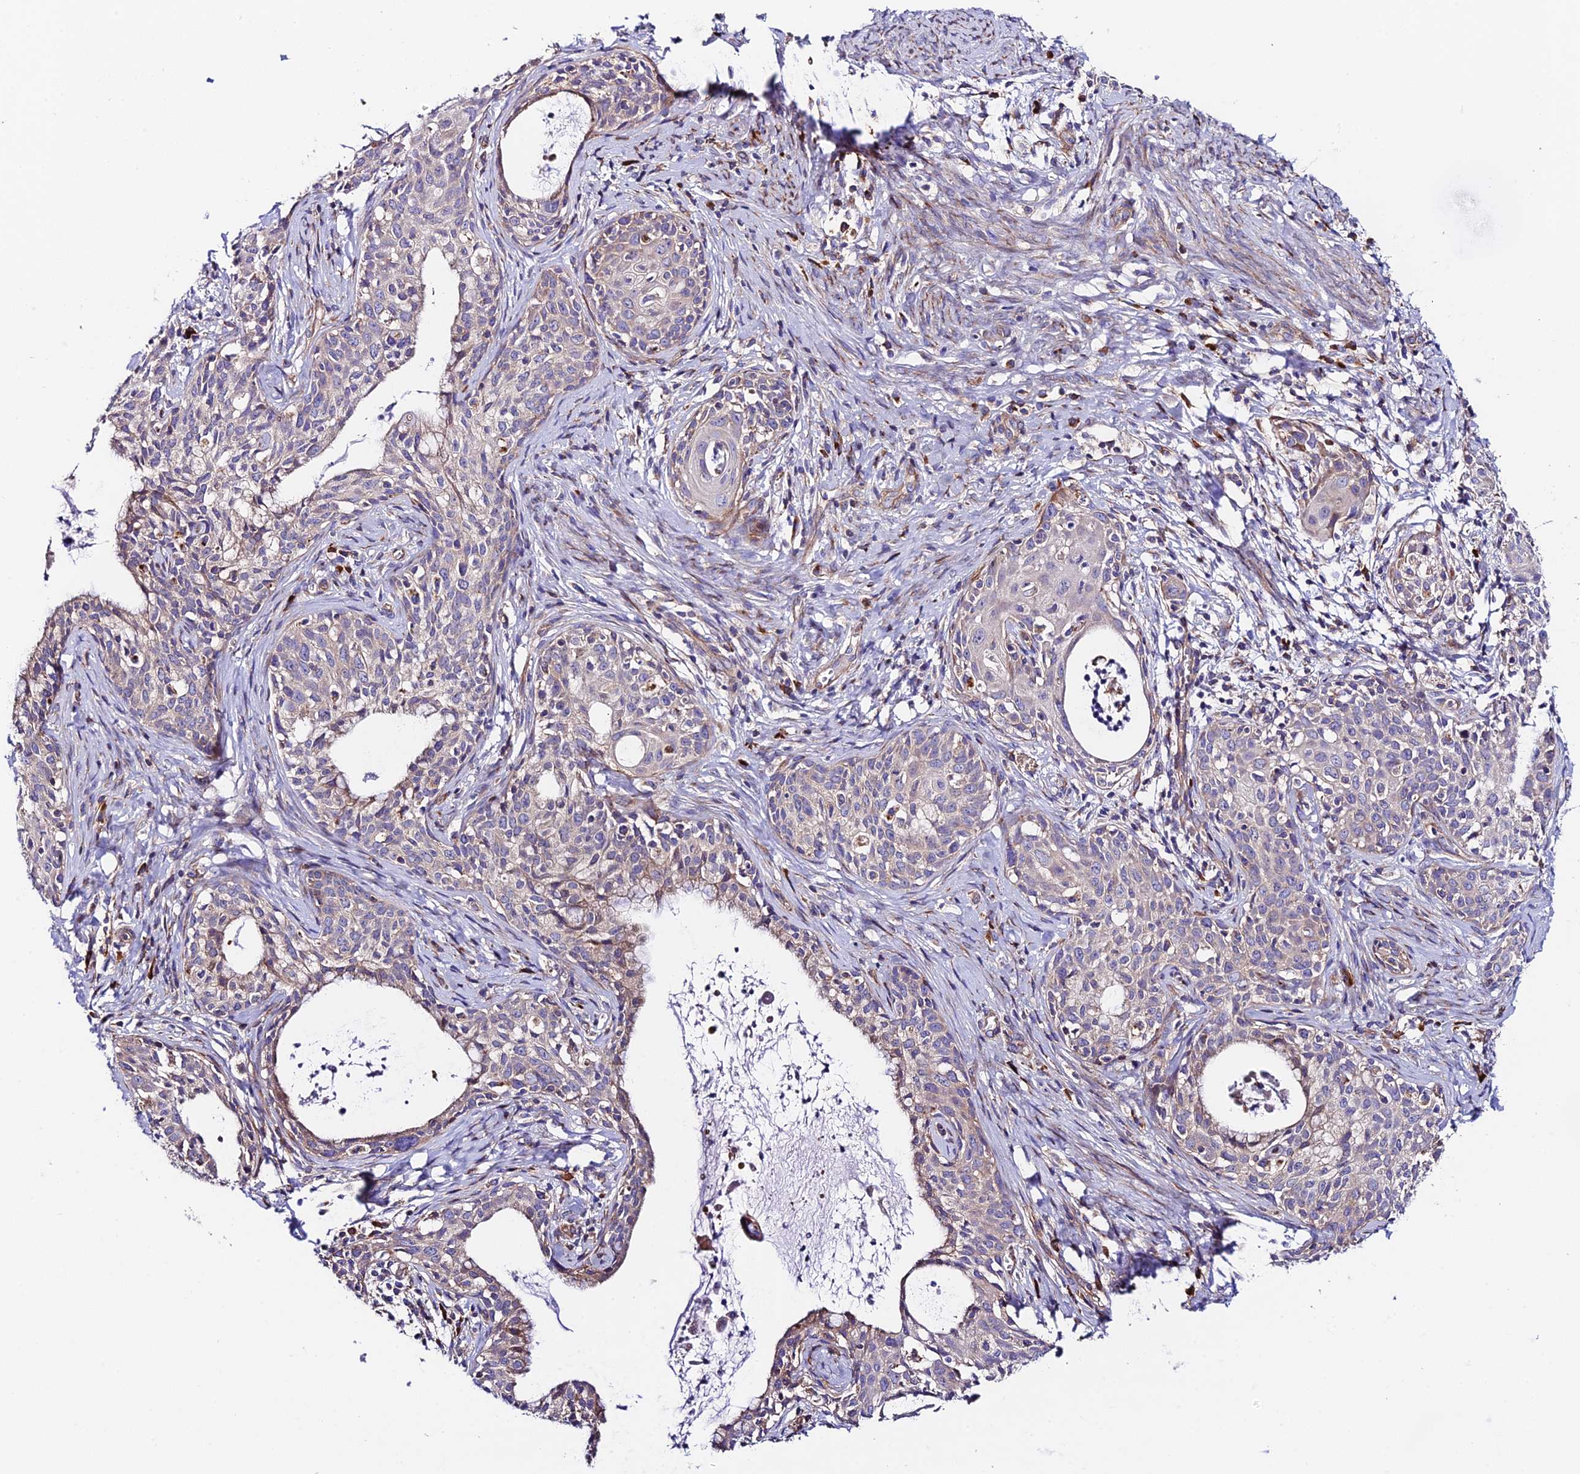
{"staining": {"intensity": "weak", "quantity": "<25%", "location": "cytoplasmic/membranous"}, "tissue": "cervical cancer", "cell_type": "Tumor cells", "image_type": "cancer", "snomed": [{"axis": "morphology", "description": "Squamous cell carcinoma, NOS"}, {"axis": "topography", "description": "Cervix"}], "caption": "Immunohistochemistry of cervical cancer (squamous cell carcinoma) shows no positivity in tumor cells.", "gene": "VPS13C", "patient": {"sex": "female", "age": 52}}